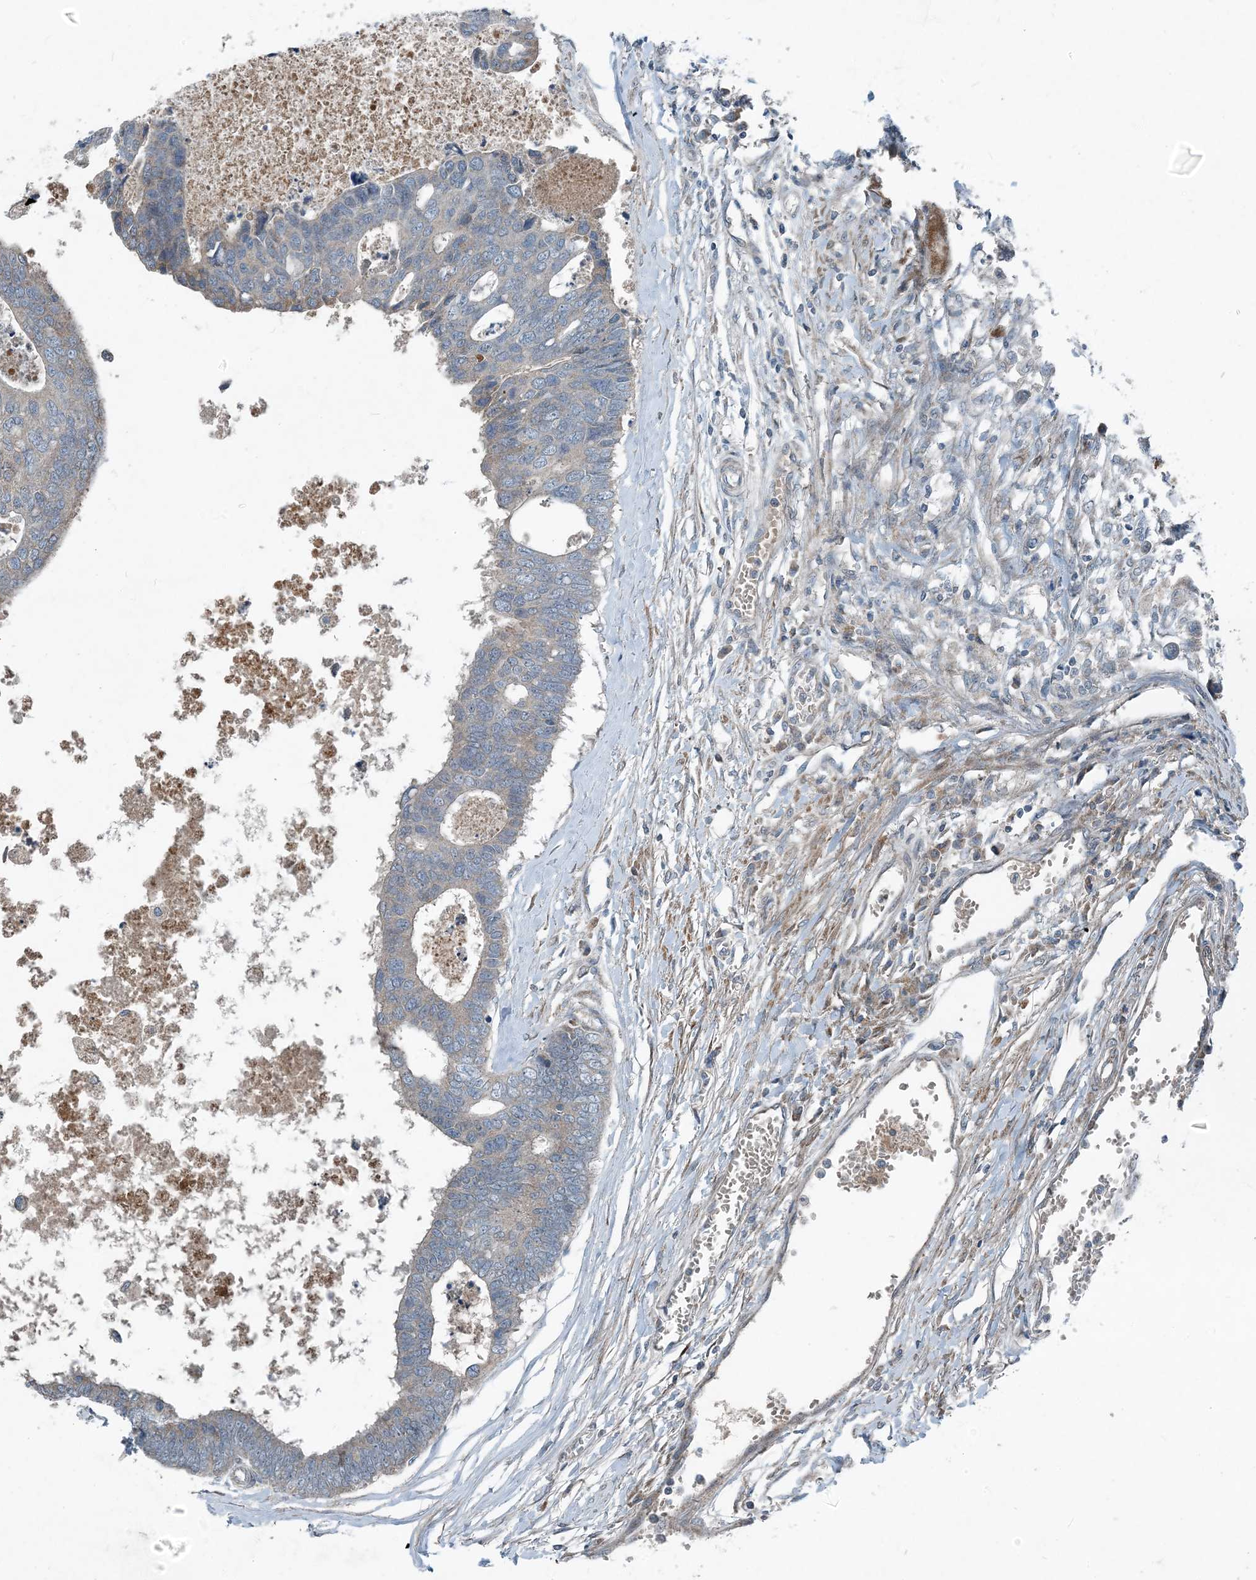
{"staining": {"intensity": "weak", "quantity": "<25%", "location": "cytoplasmic/membranous"}, "tissue": "colorectal cancer", "cell_type": "Tumor cells", "image_type": "cancer", "snomed": [{"axis": "morphology", "description": "Adenocarcinoma, NOS"}, {"axis": "topography", "description": "Rectum"}], "caption": "Immunohistochemistry (IHC) image of human adenocarcinoma (colorectal) stained for a protein (brown), which displays no positivity in tumor cells.", "gene": "APOM", "patient": {"sex": "male", "age": 84}}